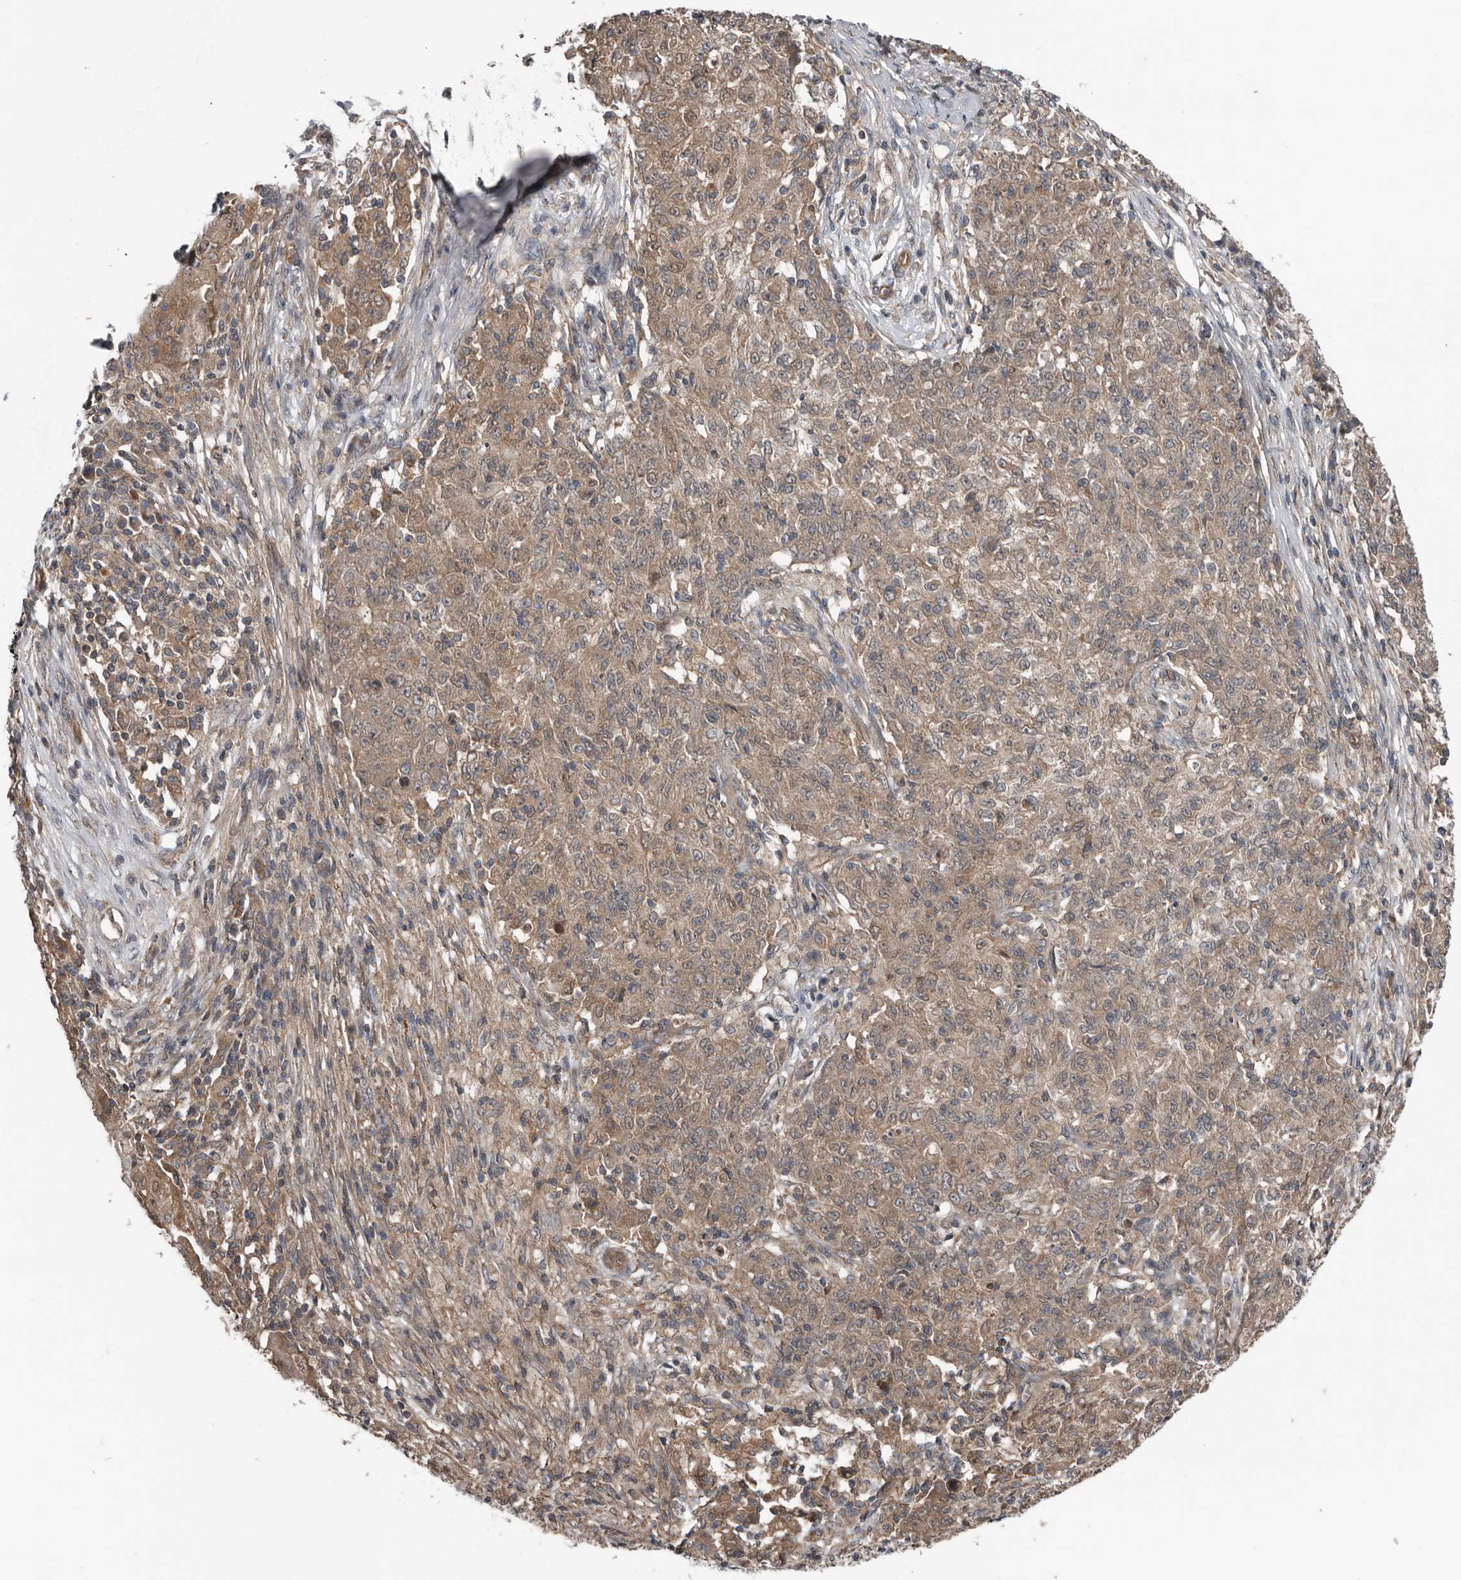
{"staining": {"intensity": "moderate", "quantity": ">75%", "location": "cytoplasmic/membranous"}, "tissue": "ovarian cancer", "cell_type": "Tumor cells", "image_type": "cancer", "snomed": [{"axis": "morphology", "description": "Carcinoma, endometroid"}, {"axis": "topography", "description": "Ovary"}], "caption": "Ovarian cancer tissue shows moderate cytoplasmic/membranous staining in approximately >75% of tumor cells, visualized by immunohistochemistry.", "gene": "DNAJB4", "patient": {"sex": "female", "age": 42}}